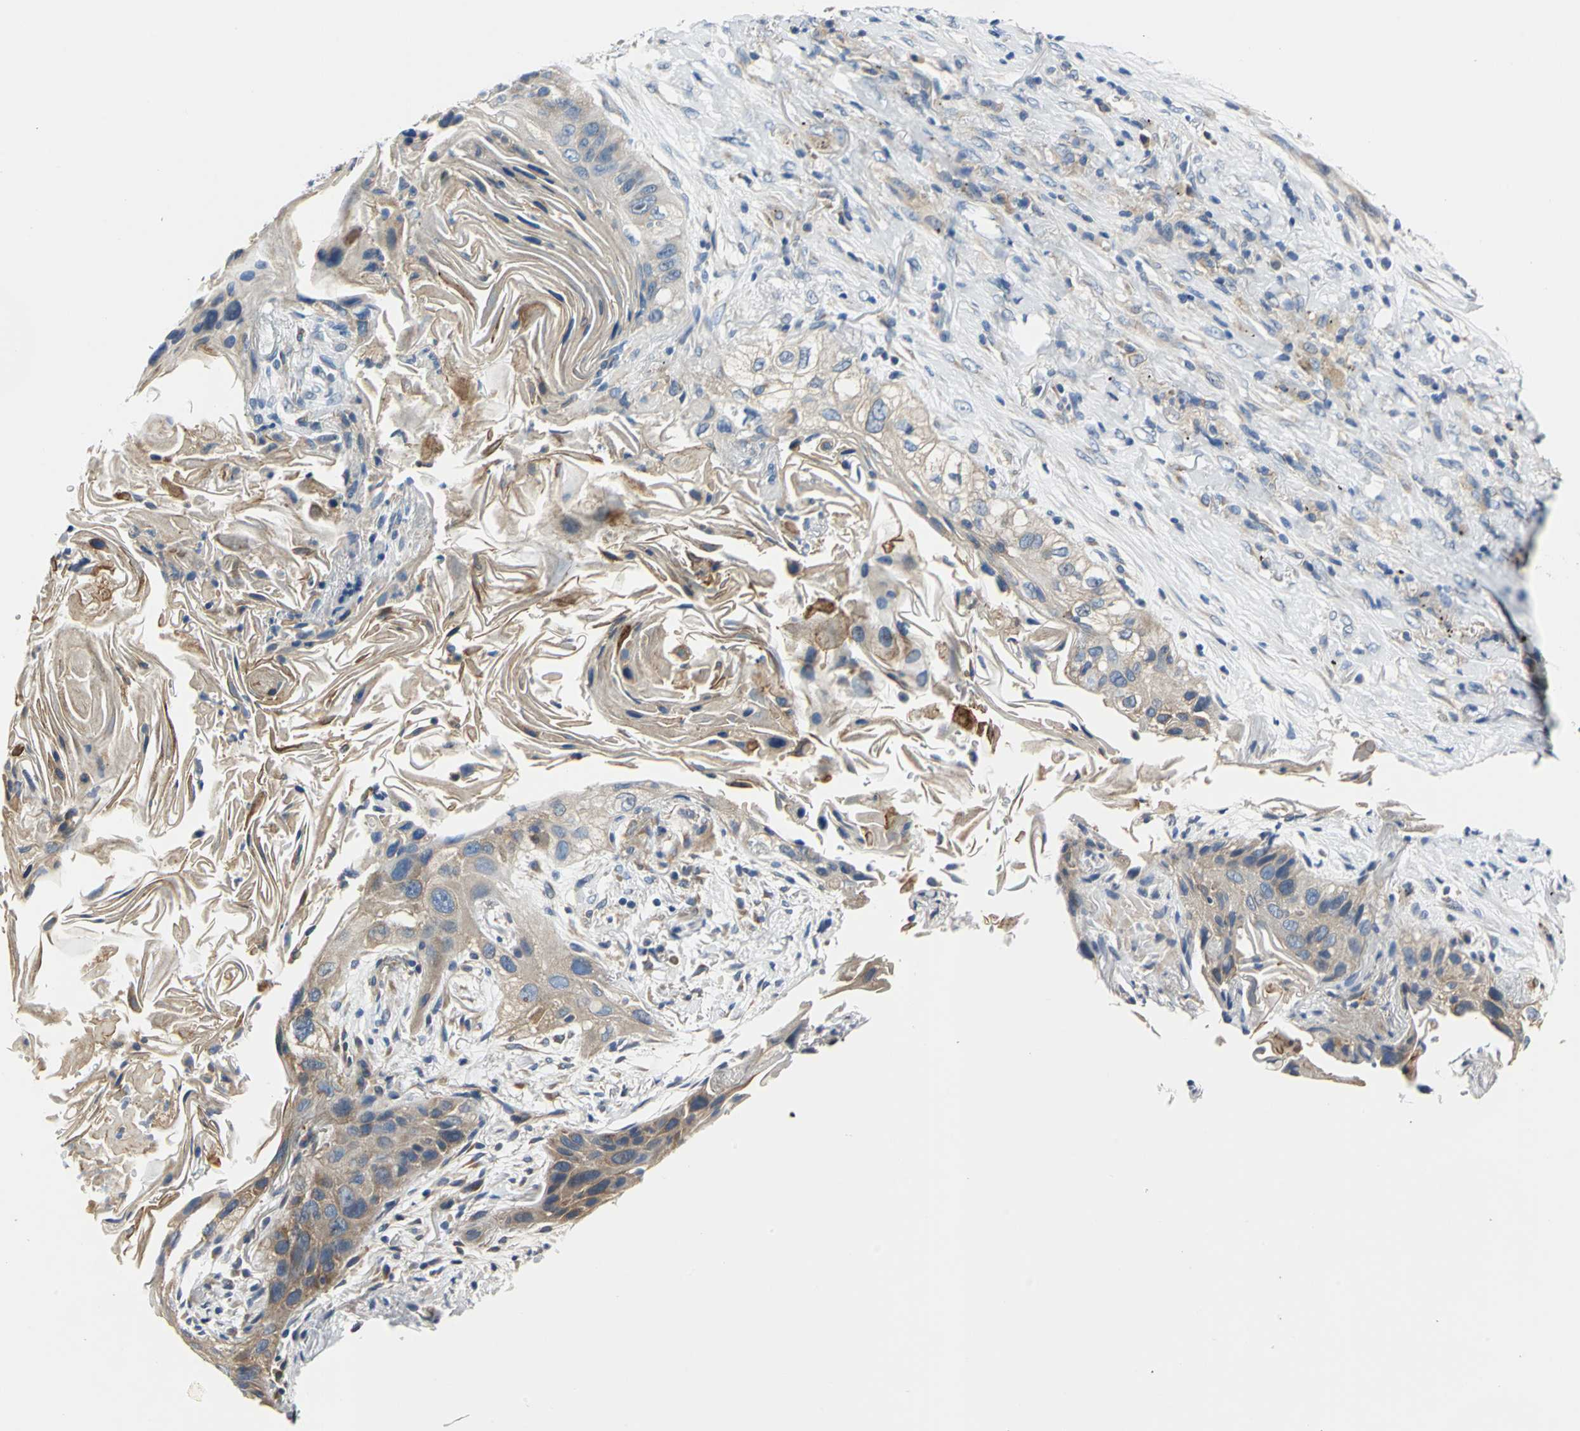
{"staining": {"intensity": "moderate", "quantity": "25%-75%", "location": "cytoplasmic/membranous"}, "tissue": "lung cancer", "cell_type": "Tumor cells", "image_type": "cancer", "snomed": [{"axis": "morphology", "description": "Squamous cell carcinoma, NOS"}, {"axis": "topography", "description": "Lung"}], "caption": "The immunohistochemical stain shows moderate cytoplasmic/membranous positivity in tumor cells of lung cancer tissue.", "gene": "TRIM25", "patient": {"sex": "female", "age": 67}}